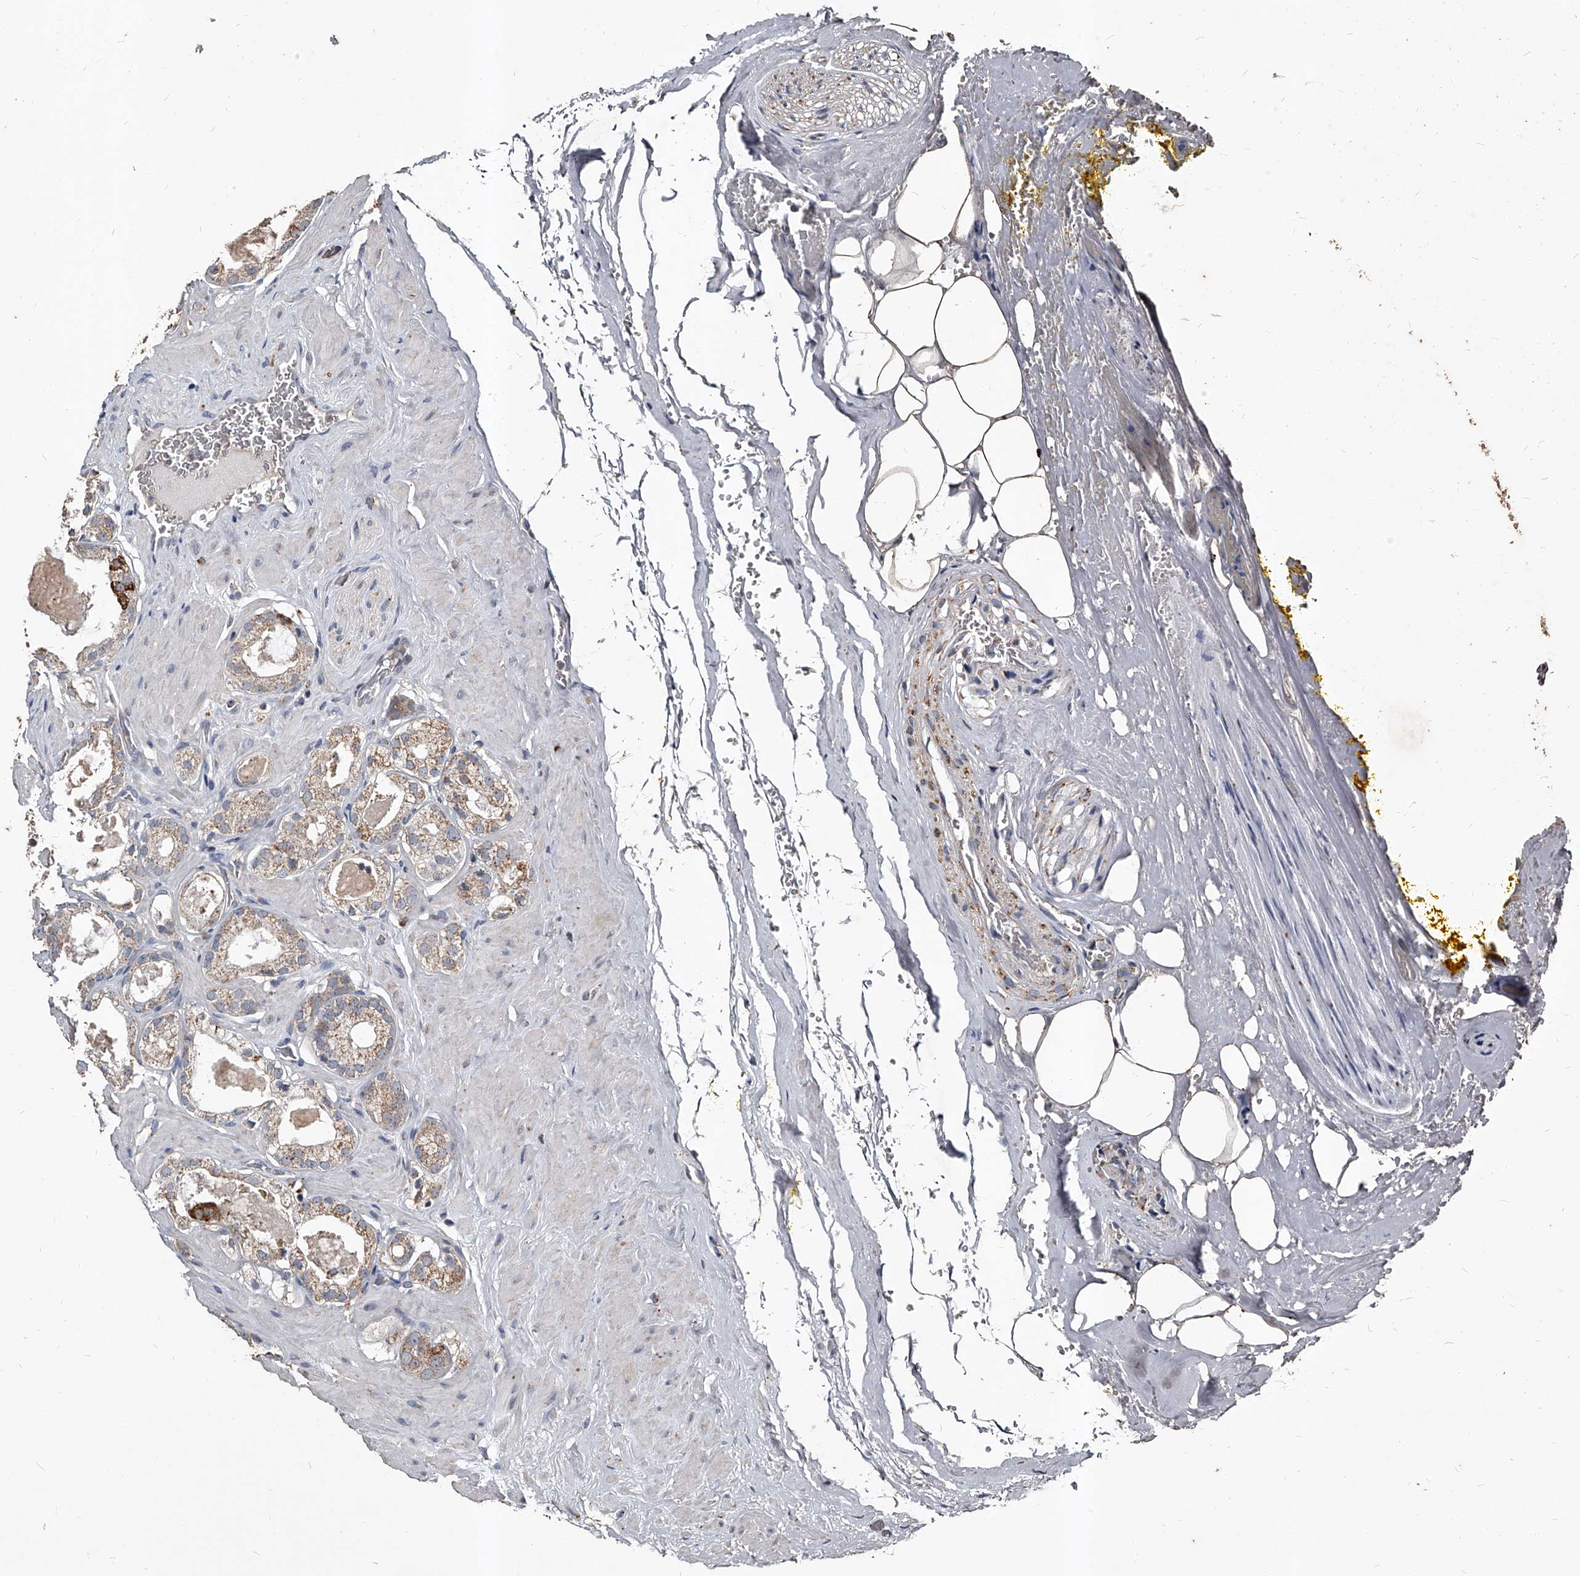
{"staining": {"intensity": "weak", "quantity": ">75%", "location": "cytoplasmic/membranous"}, "tissue": "prostate cancer", "cell_type": "Tumor cells", "image_type": "cancer", "snomed": [{"axis": "morphology", "description": "Adenocarcinoma, High grade"}, {"axis": "topography", "description": "Prostate"}], "caption": "A brown stain labels weak cytoplasmic/membranous expression of a protein in prostate cancer tumor cells.", "gene": "GPR183", "patient": {"sex": "male", "age": 64}}